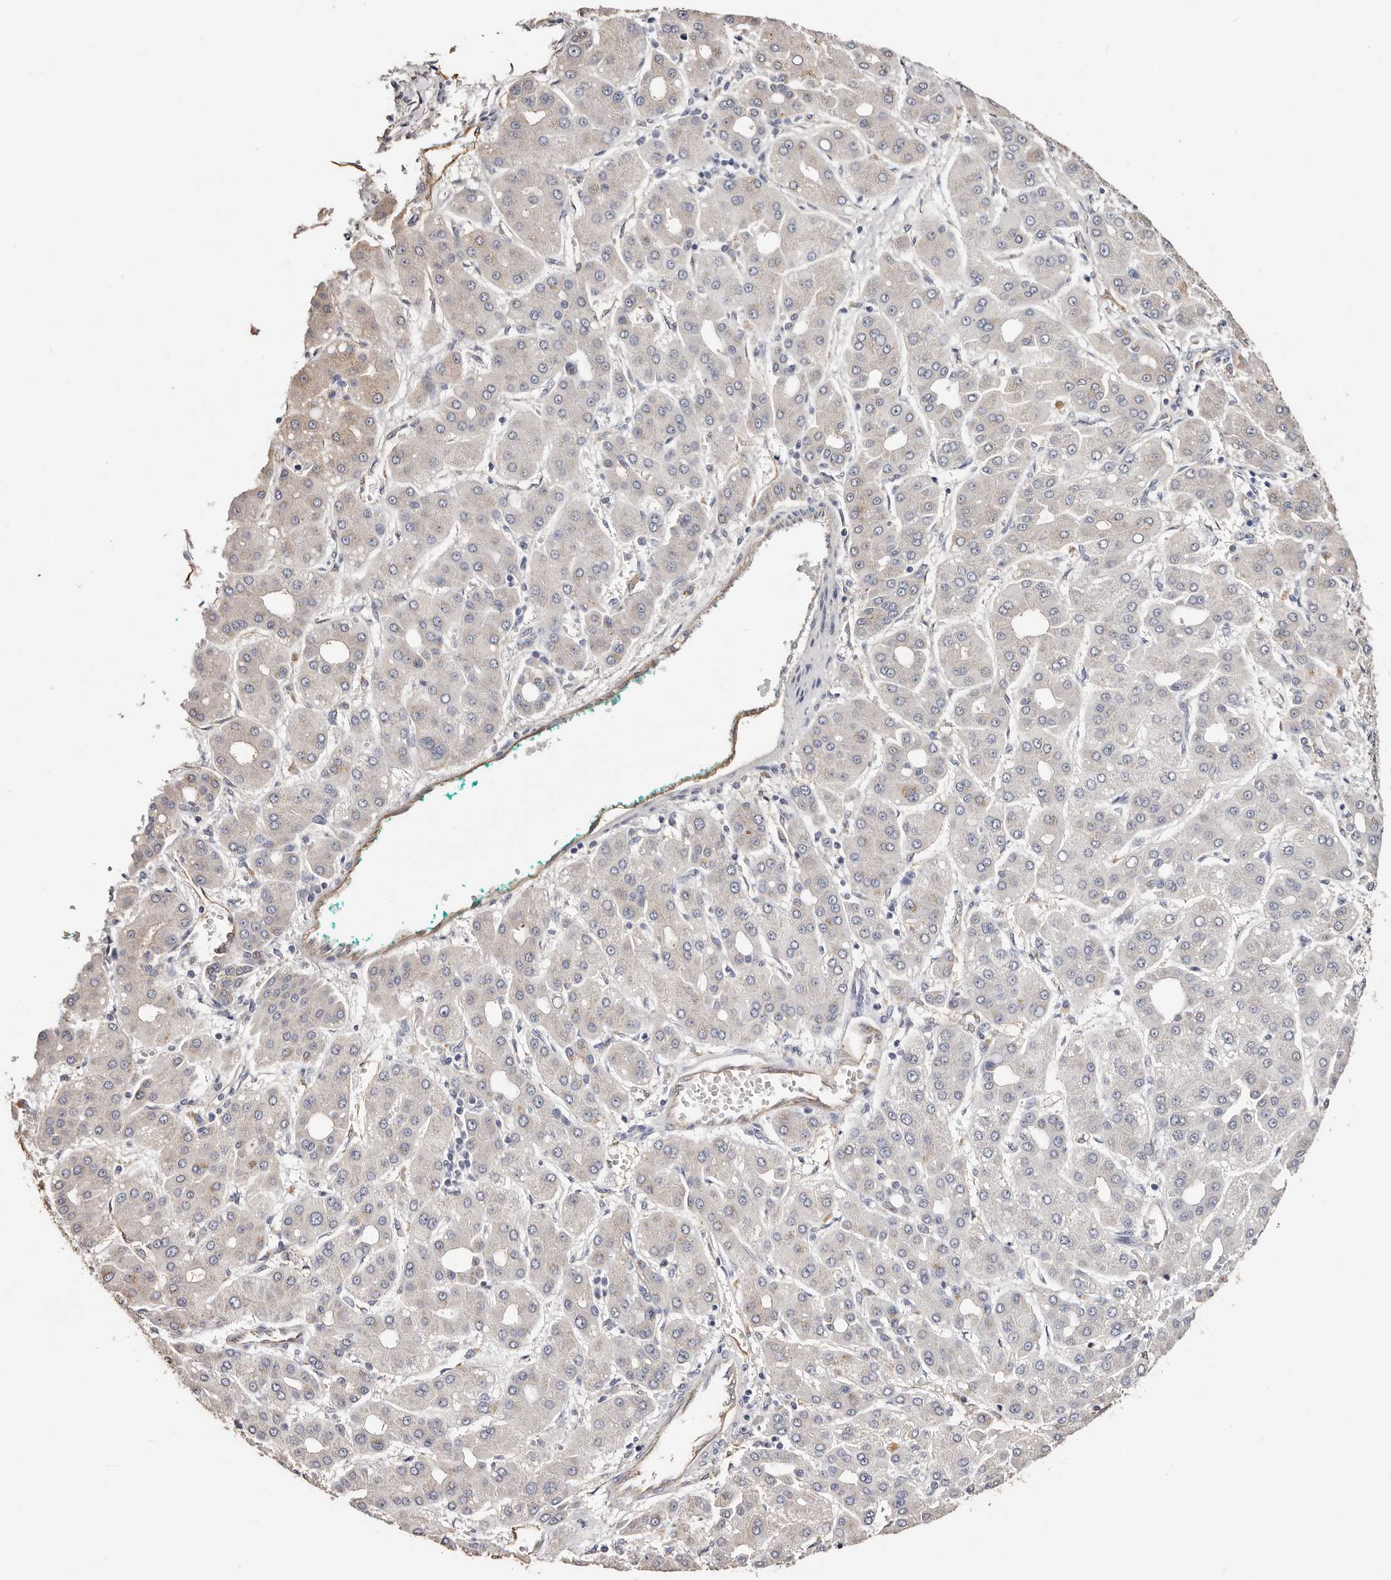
{"staining": {"intensity": "weak", "quantity": "<25%", "location": "cytoplasmic/membranous"}, "tissue": "liver cancer", "cell_type": "Tumor cells", "image_type": "cancer", "snomed": [{"axis": "morphology", "description": "Carcinoma, Hepatocellular, NOS"}, {"axis": "topography", "description": "Liver"}], "caption": "There is no significant expression in tumor cells of liver cancer.", "gene": "TGM2", "patient": {"sex": "male", "age": 65}}